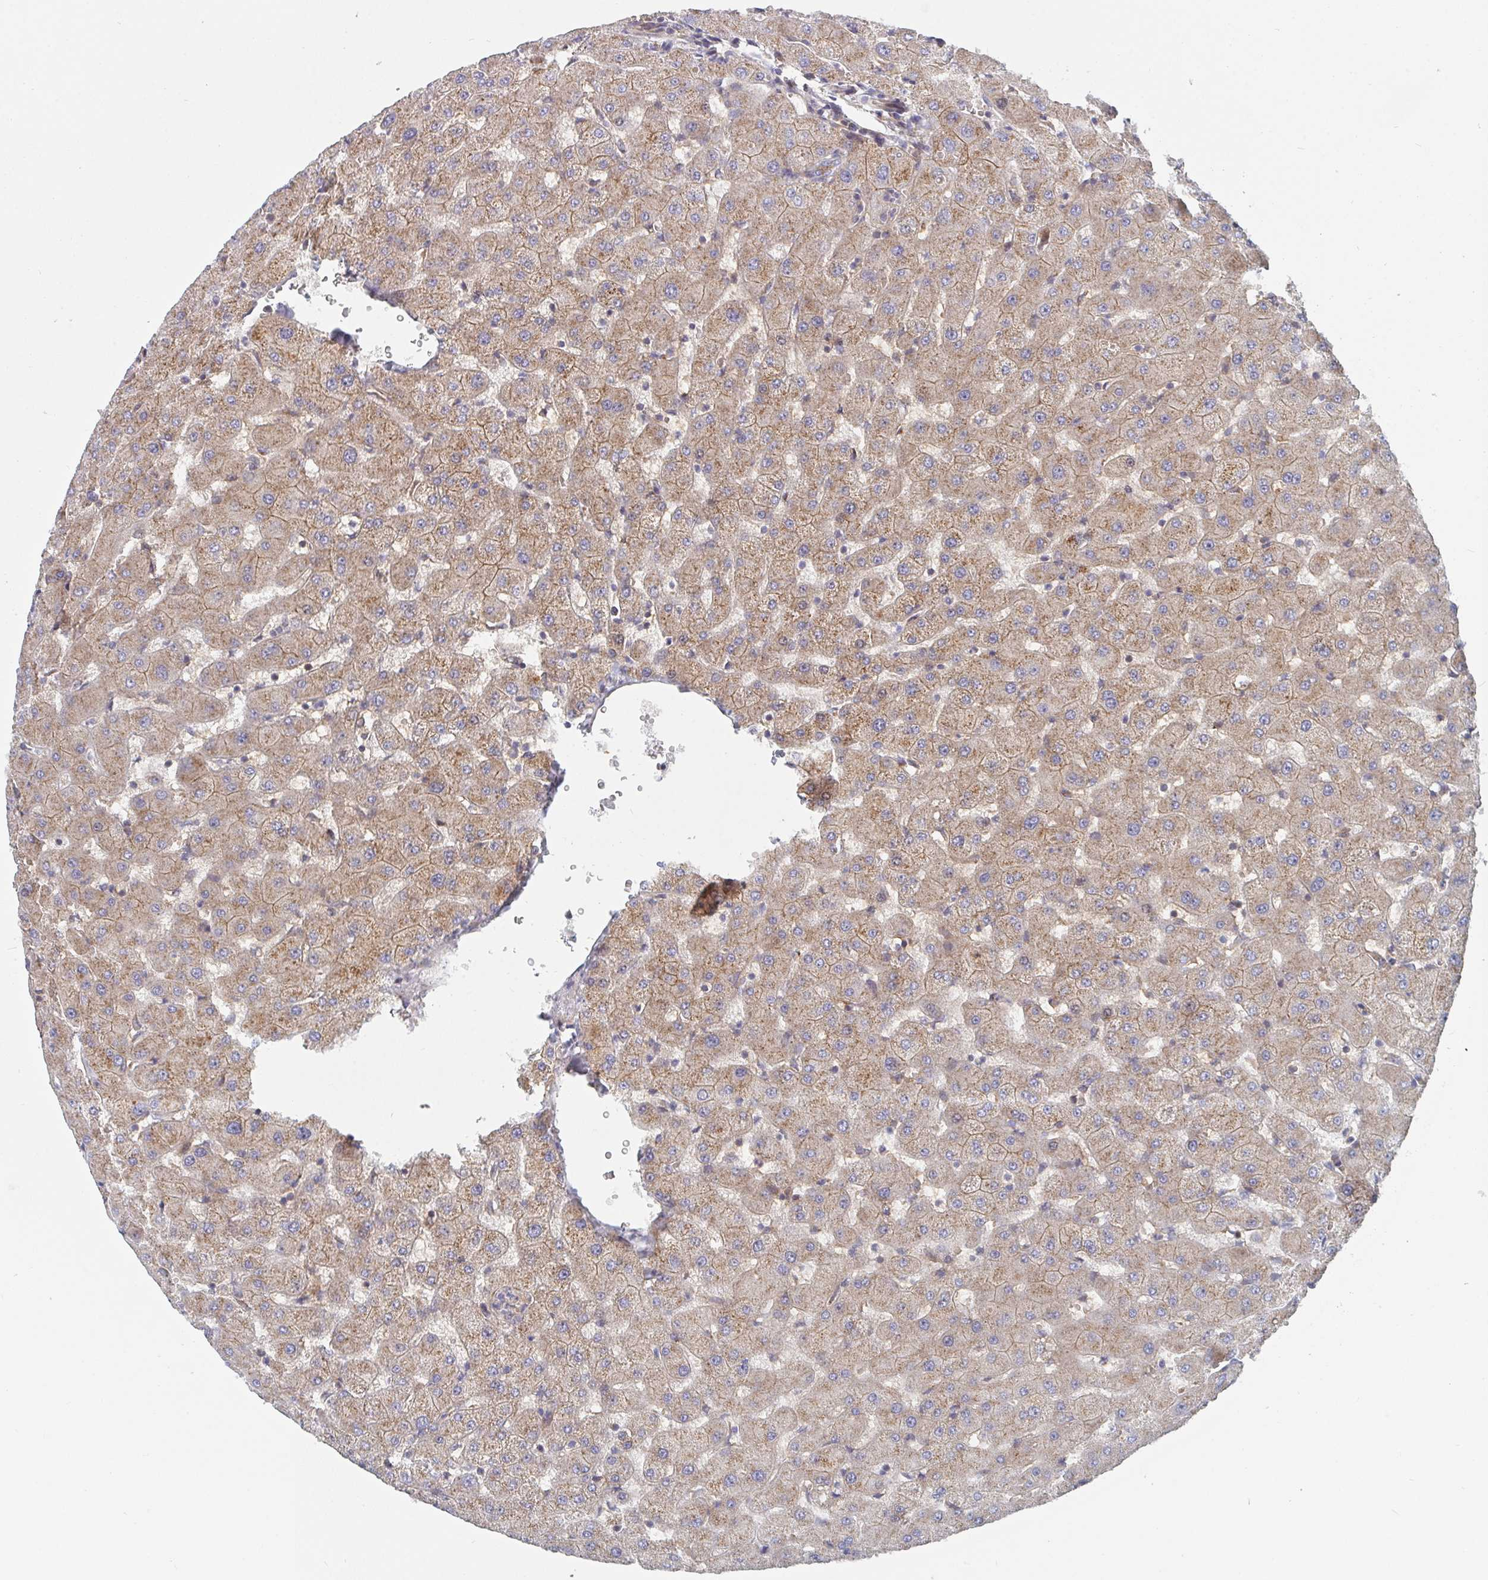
{"staining": {"intensity": "moderate", "quantity": "<25%", "location": "cytoplasmic/membranous"}, "tissue": "liver", "cell_type": "Cholangiocytes", "image_type": "normal", "snomed": [{"axis": "morphology", "description": "Normal tissue, NOS"}, {"axis": "topography", "description": "Liver"}], "caption": "The image exhibits immunohistochemical staining of unremarkable liver. There is moderate cytoplasmic/membranous positivity is identified in approximately <25% of cholangiocytes.", "gene": "TNFSF4", "patient": {"sex": "female", "age": 63}}